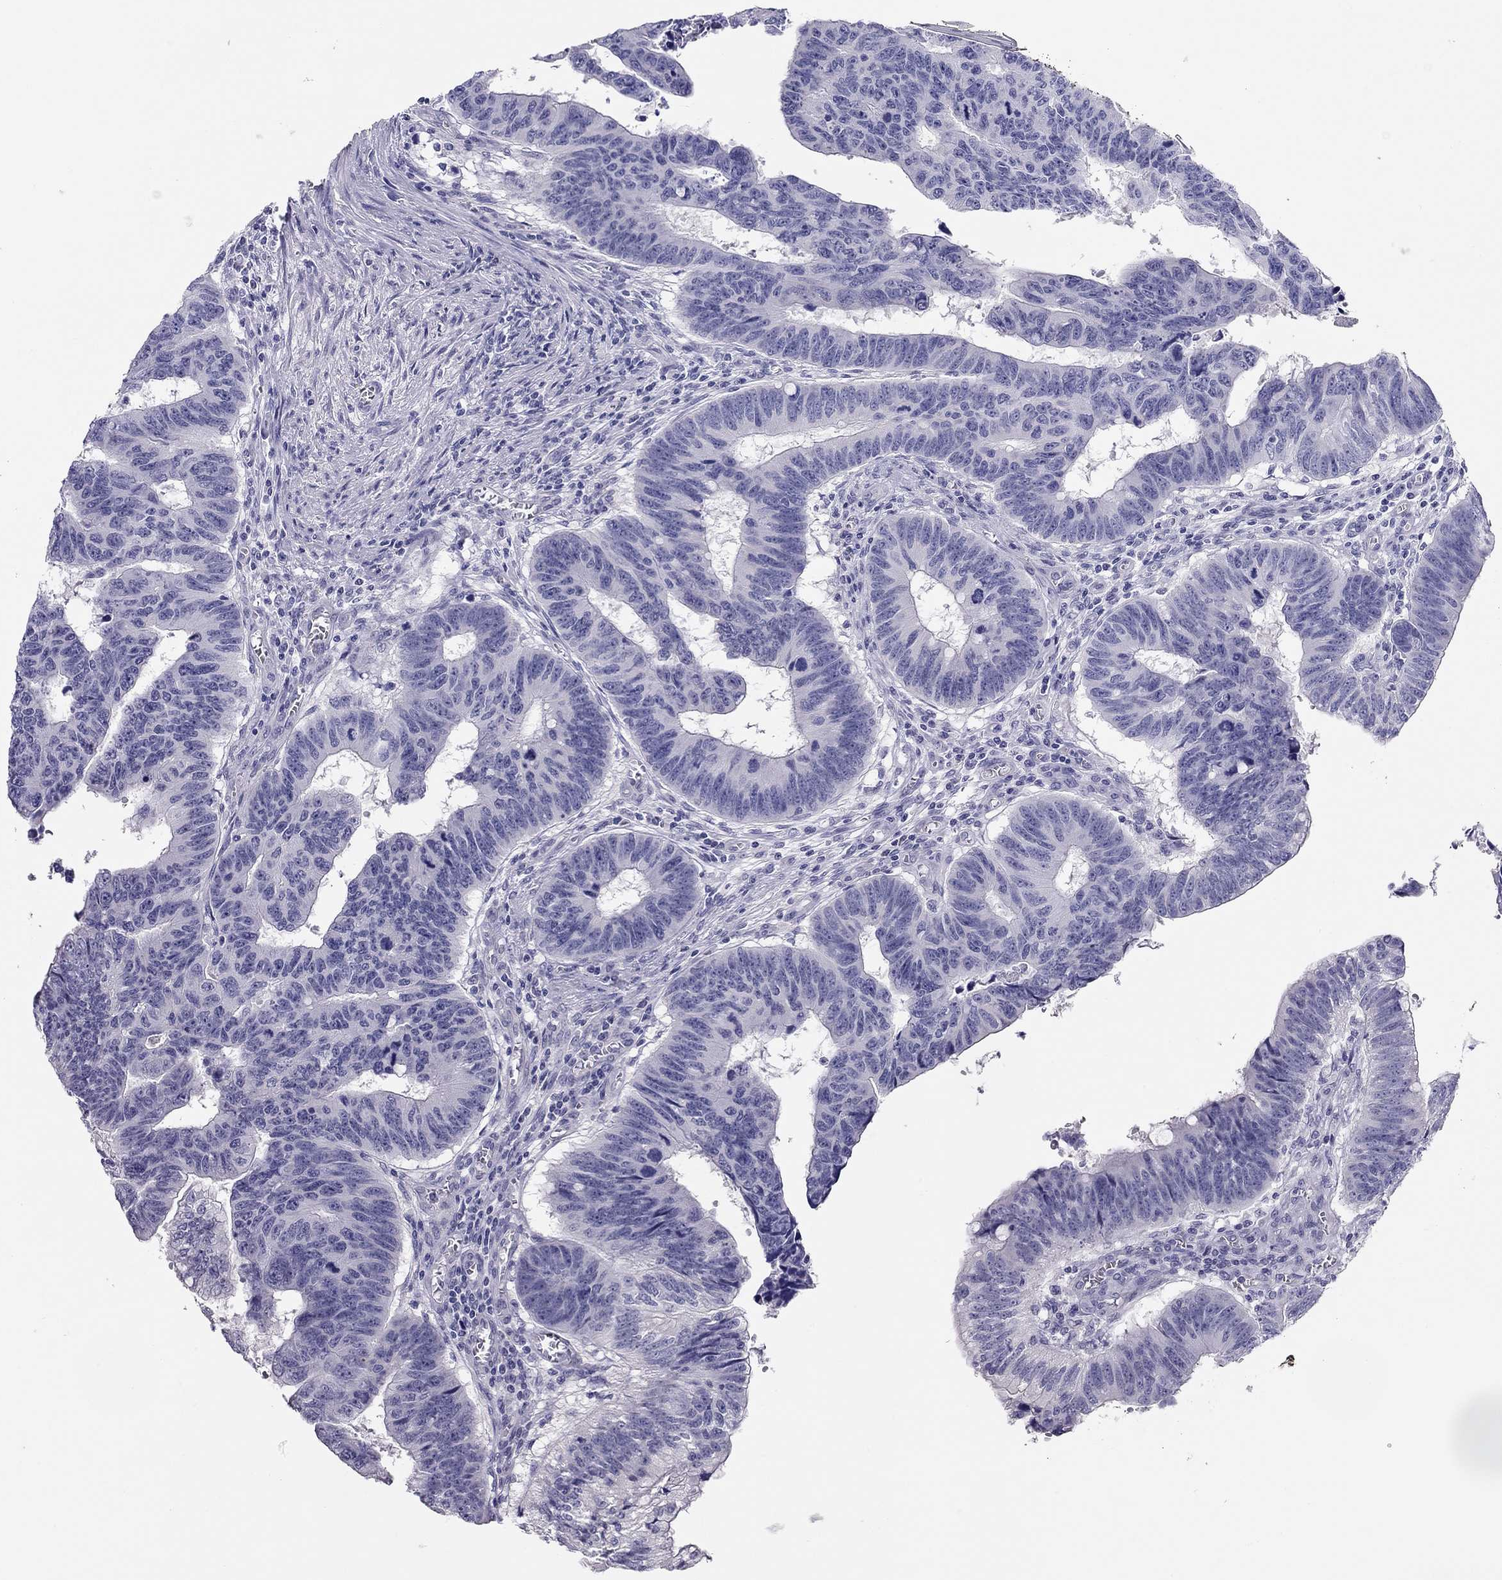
{"staining": {"intensity": "negative", "quantity": "none", "location": "none"}, "tissue": "colorectal cancer", "cell_type": "Tumor cells", "image_type": "cancer", "snomed": [{"axis": "morphology", "description": "Adenocarcinoma, NOS"}, {"axis": "topography", "description": "Appendix"}, {"axis": "topography", "description": "Colon"}, {"axis": "topography", "description": "Cecum"}, {"axis": "topography", "description": "Colon asc"}], "caption": "Human colorectal cancer stained for a protein using IHC demonstrates no staining in tumor cells.", "gene": "KCNV2", "patient": {"sex": "female", "age": 85}}